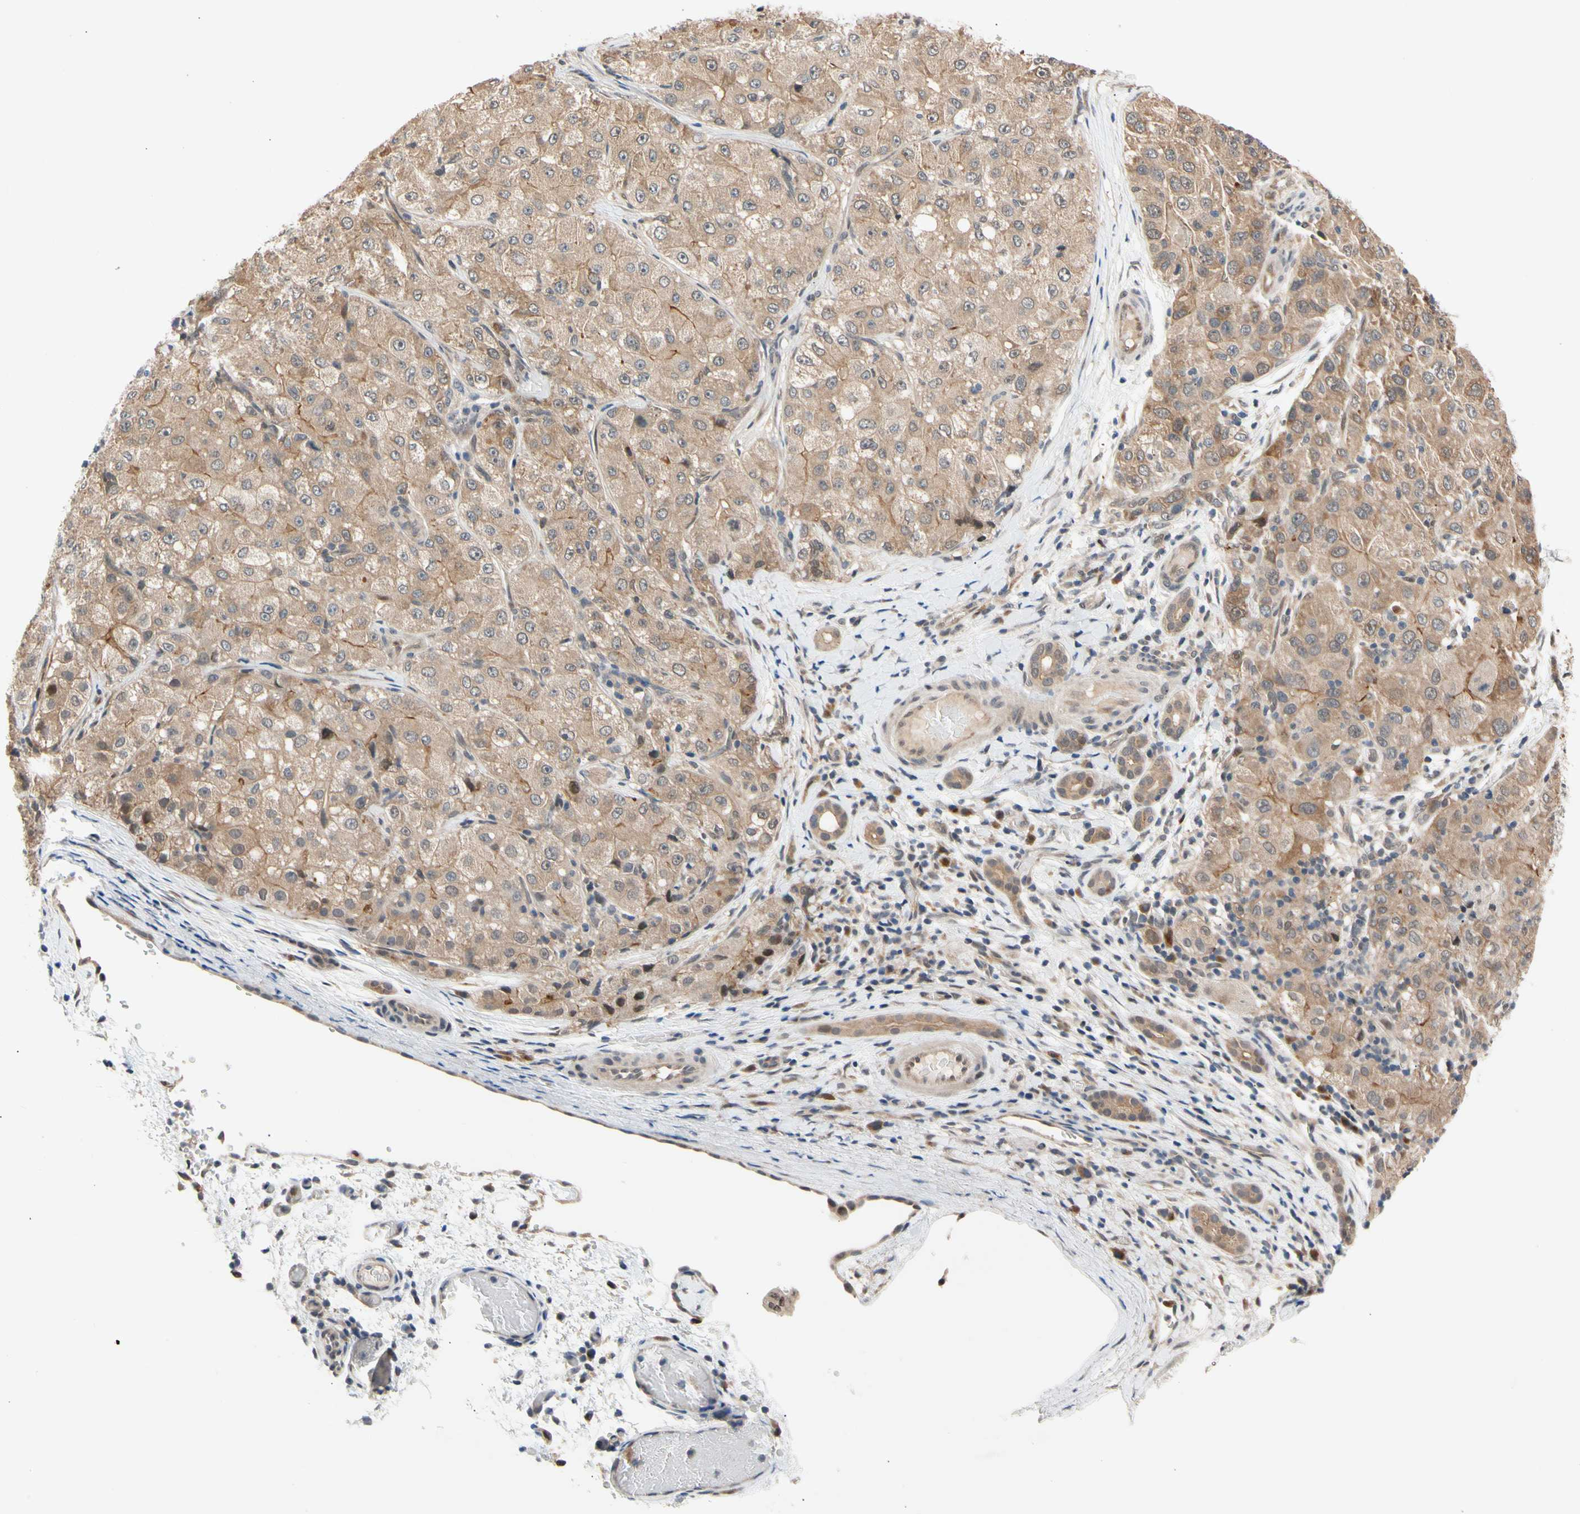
{"staining": {"intensity": "moderate", "quantity": ">75%", "location": "cytoplasmic/membranous"}, "tissue": "liver cancer", "cell_type": "Tumor cells", "image_type": "cancer", "snomed": [{"axis": "morphology", "description": "Carcinoma, Hepatocellular, NOS"}, {"axis": "topography", "description": "Liver"}], "caption": "This micrograph displays immunohistochemistry (IHC) staining of liver cancer (hepatocellular carcinoma), with medium moderate cytoplasmic/membranous positivity in approximately >75% of tumor cells.", "gene": "NGEF", "patient": {"sex": "male", "age": 80}}